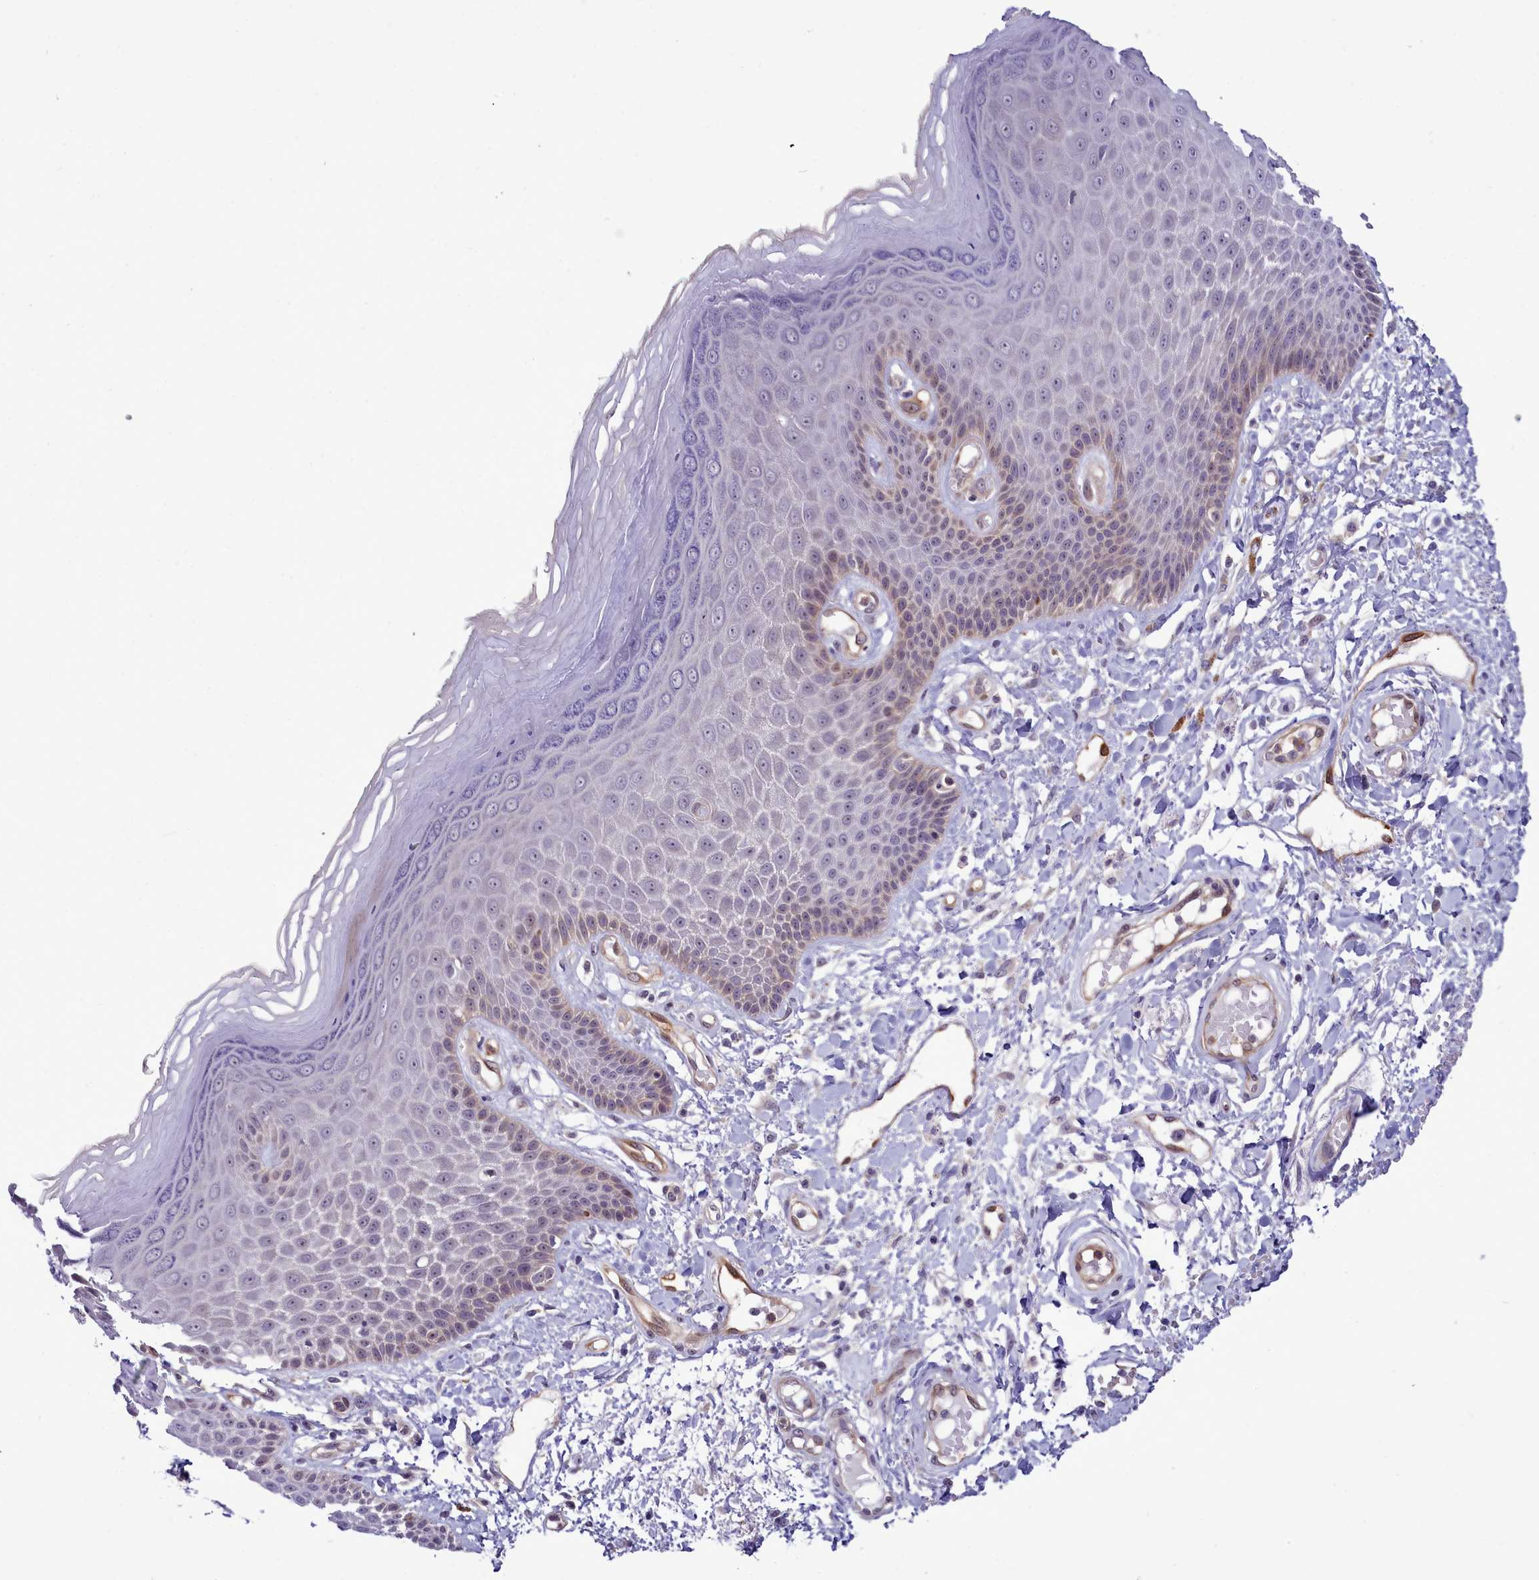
{"staining": {"intensity": "weak", "quantity": "<25%", "location": "cytoplasmic/membranous"}, "tissue": "skin", "cell_type": "Epidermal cells", "image_type": "normal", "snomed": [{"axis": "morphology", "description": "Normal tissue, NOS"}, {"axis": "topography", "description": "Anal"}], "caption": "Skin stained for a protein using immunohistochemistry (IHC) shows no expression epidermal cells.", "gene": "BCAR1", "patient": {"sex": "male", "age": 78}}